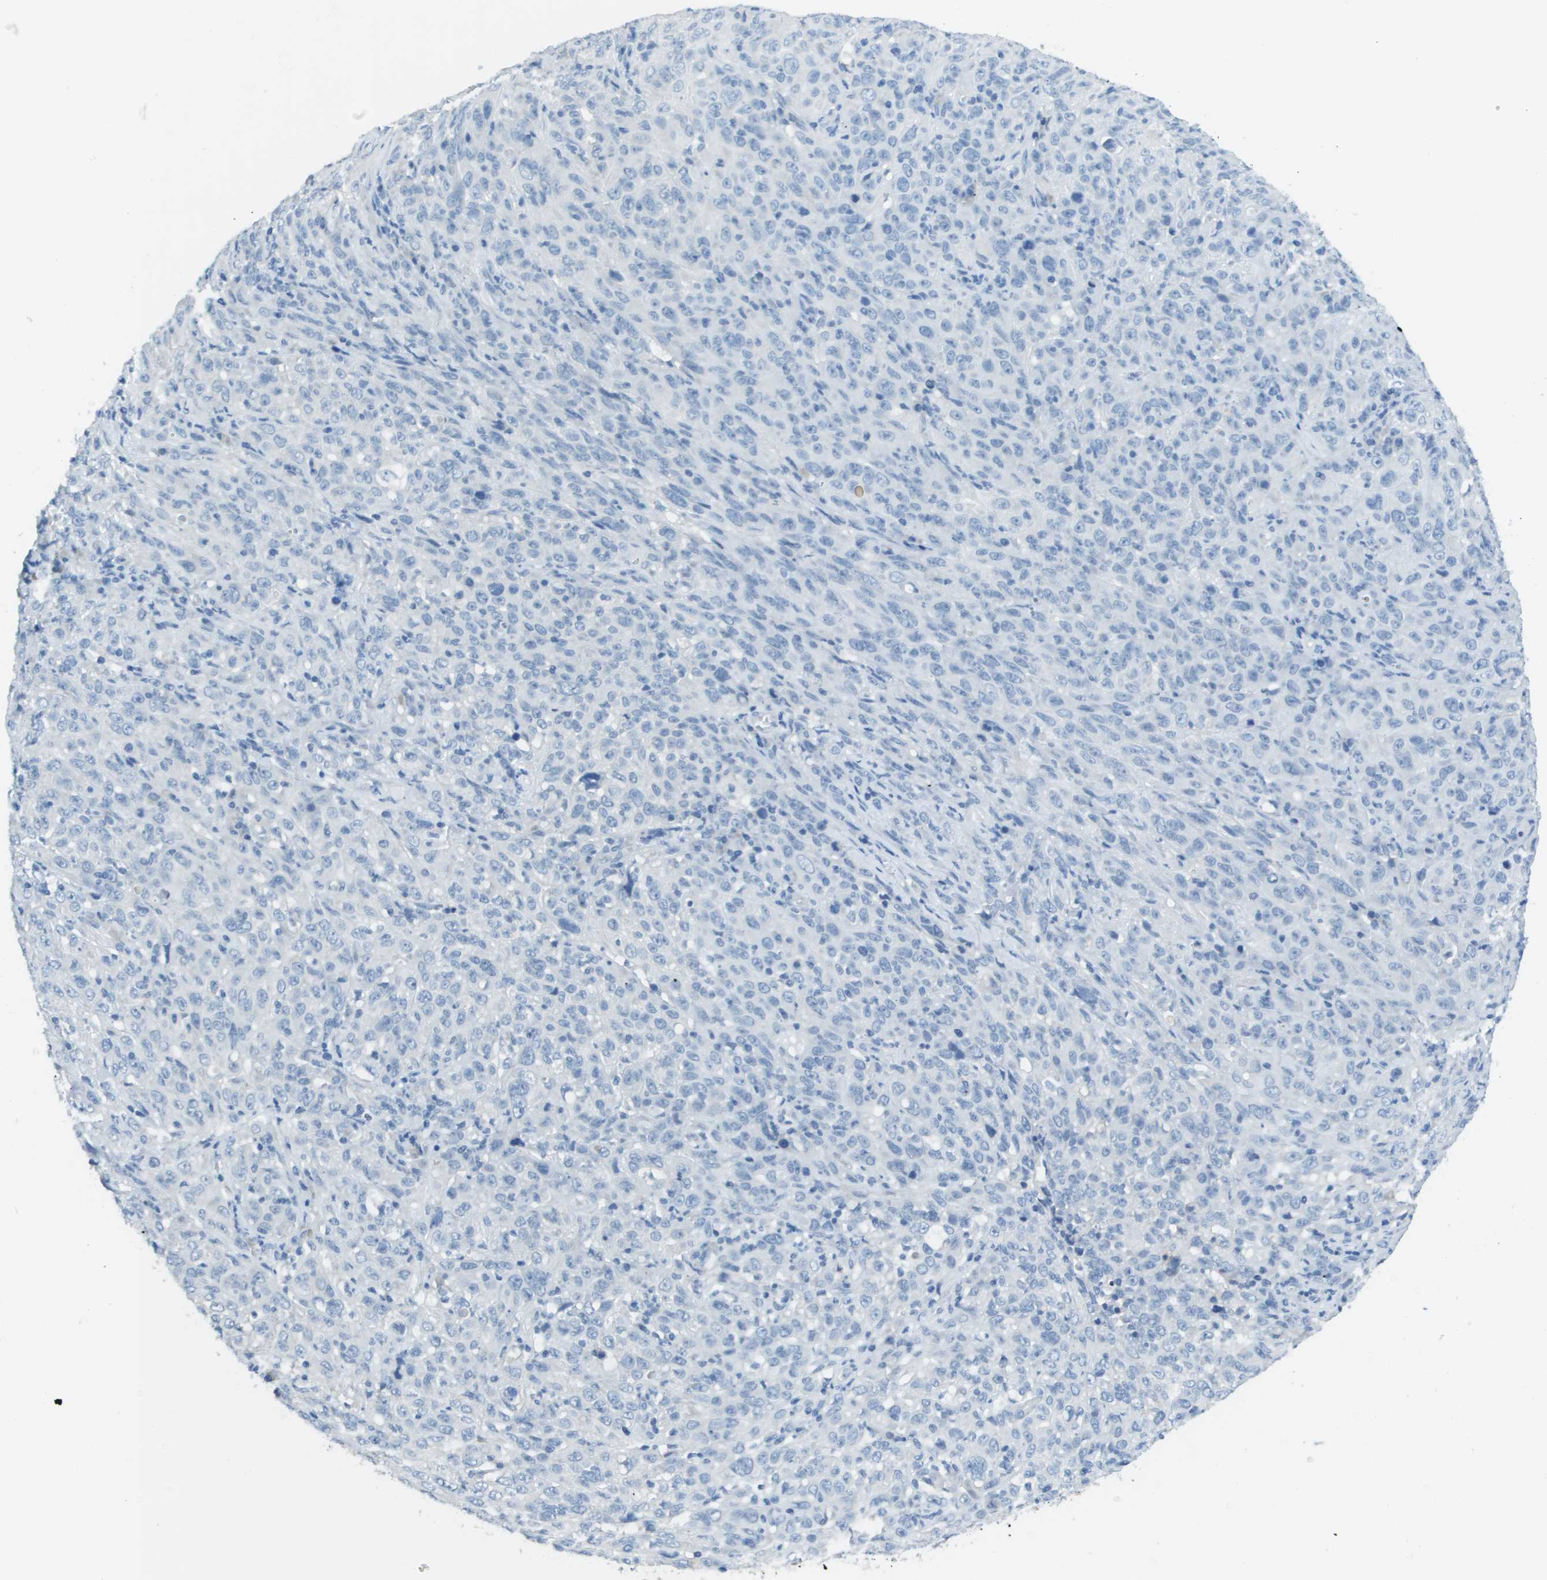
{"staining": {"intensity": "negative", "quantity": "none", "location": "none"}, "tissue": "cervical cancer", "cell_type": "Tumor cells", "image_type": "cancer", "snomed": [{"axis": "morphology", "description": "Squamous cell carcinoma, NOS"}, {"axis": "topography", "description": "Cervix"}], "caption": "Tumor cells show no significant protein positivity in squamous cell carcinoma (cervical).", "gene": "PTGDR2", "patient": {"sex": "female", "age": 46}}